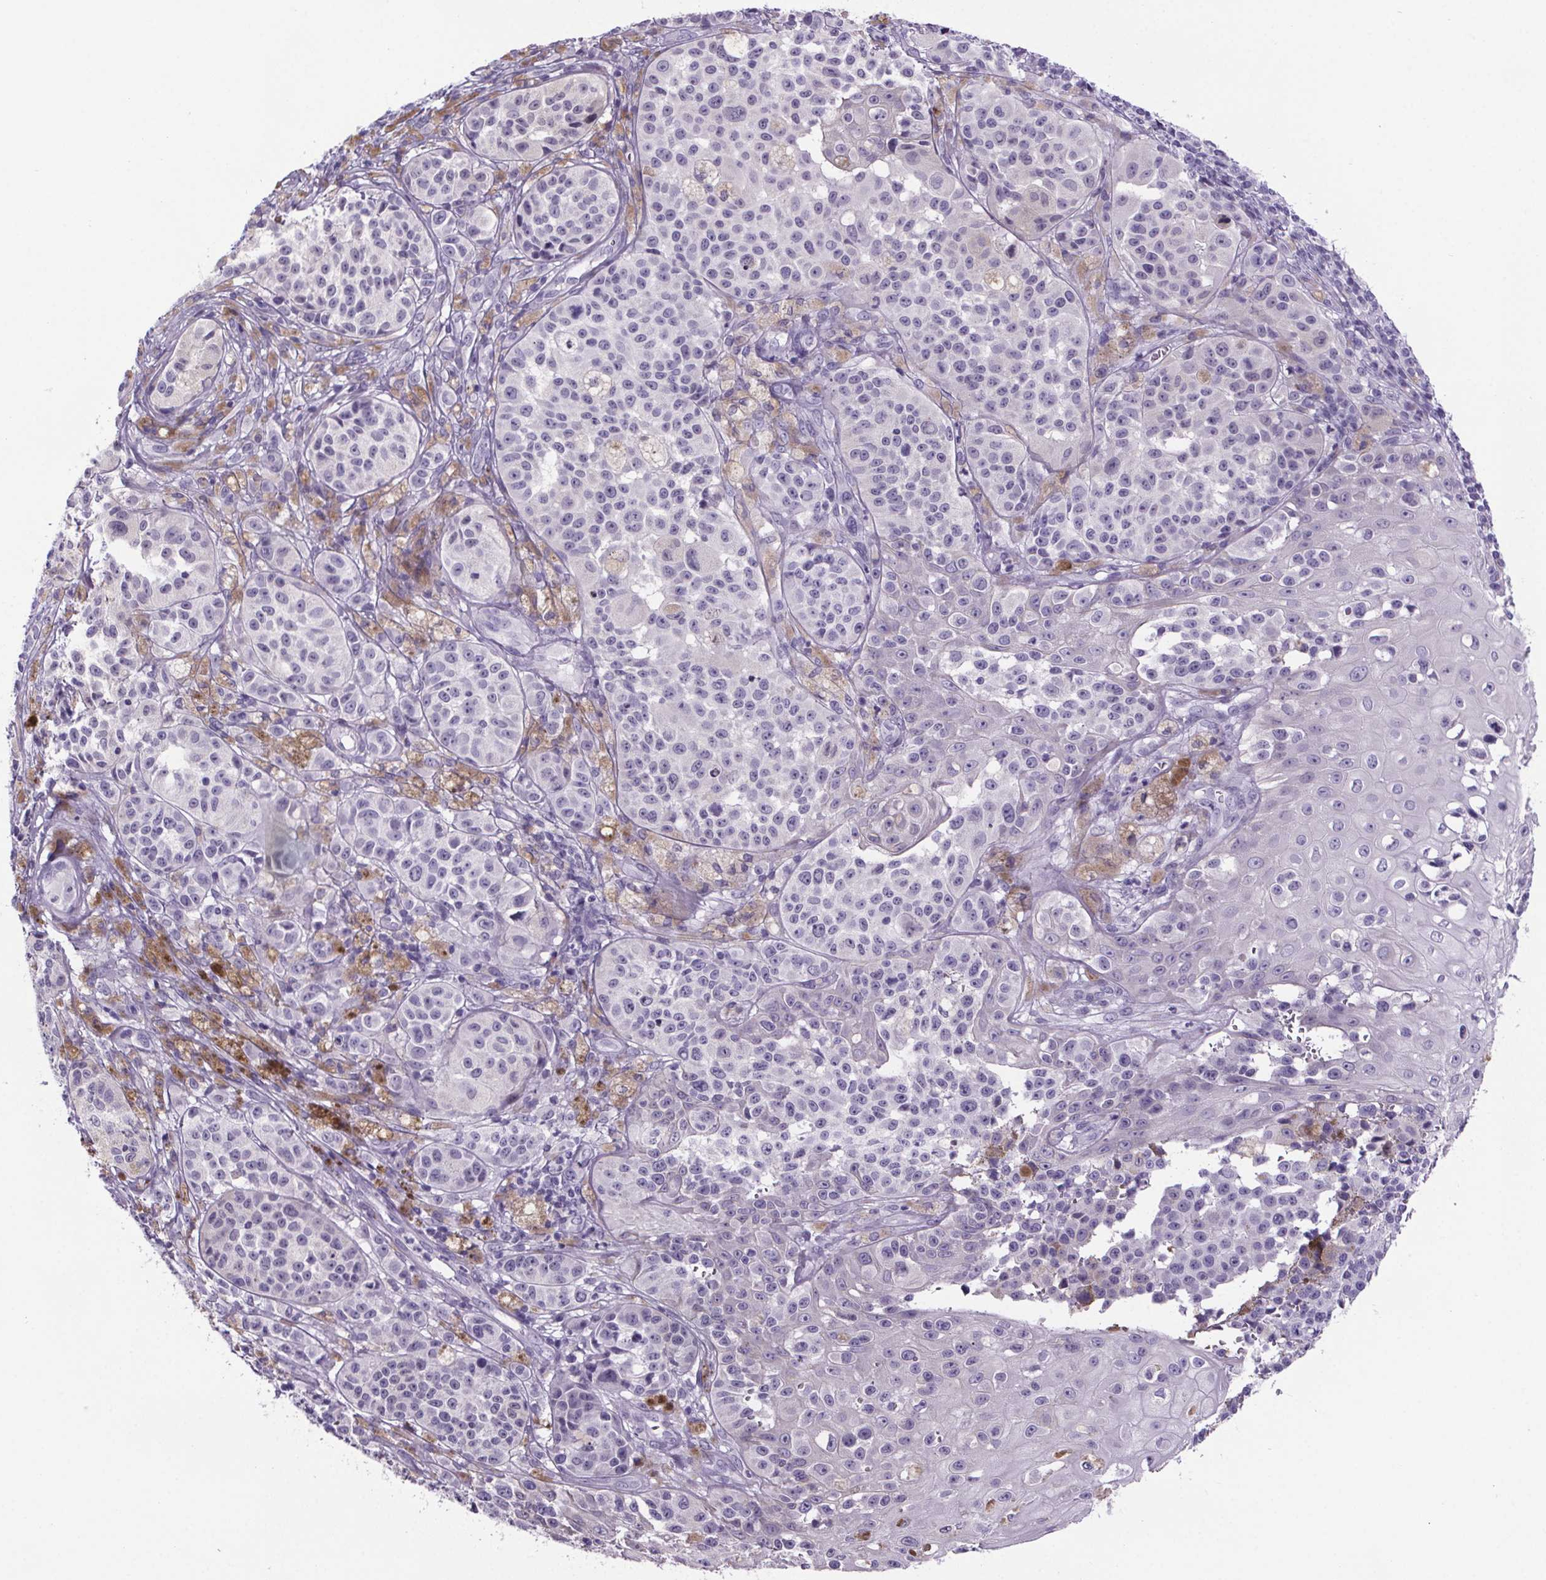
{"staining": {"intensity": "negative", "quantity": "none", "location": "none"}, "tissue": "melanoma", "cell_type": "Tumor cells", "image_type": "cancer", "snomed": [{"axis": "morphology", "description": "Malignant melanoma, NOS"}, {"axis": "topography", "description": "Skin"}], "caption": "High power microscopy micrograph of an IHC image of melanoma, revealing no significant expression in tumor cells.", "gene": "CUBN", "patient": {"sex": "female", "age": 58}}